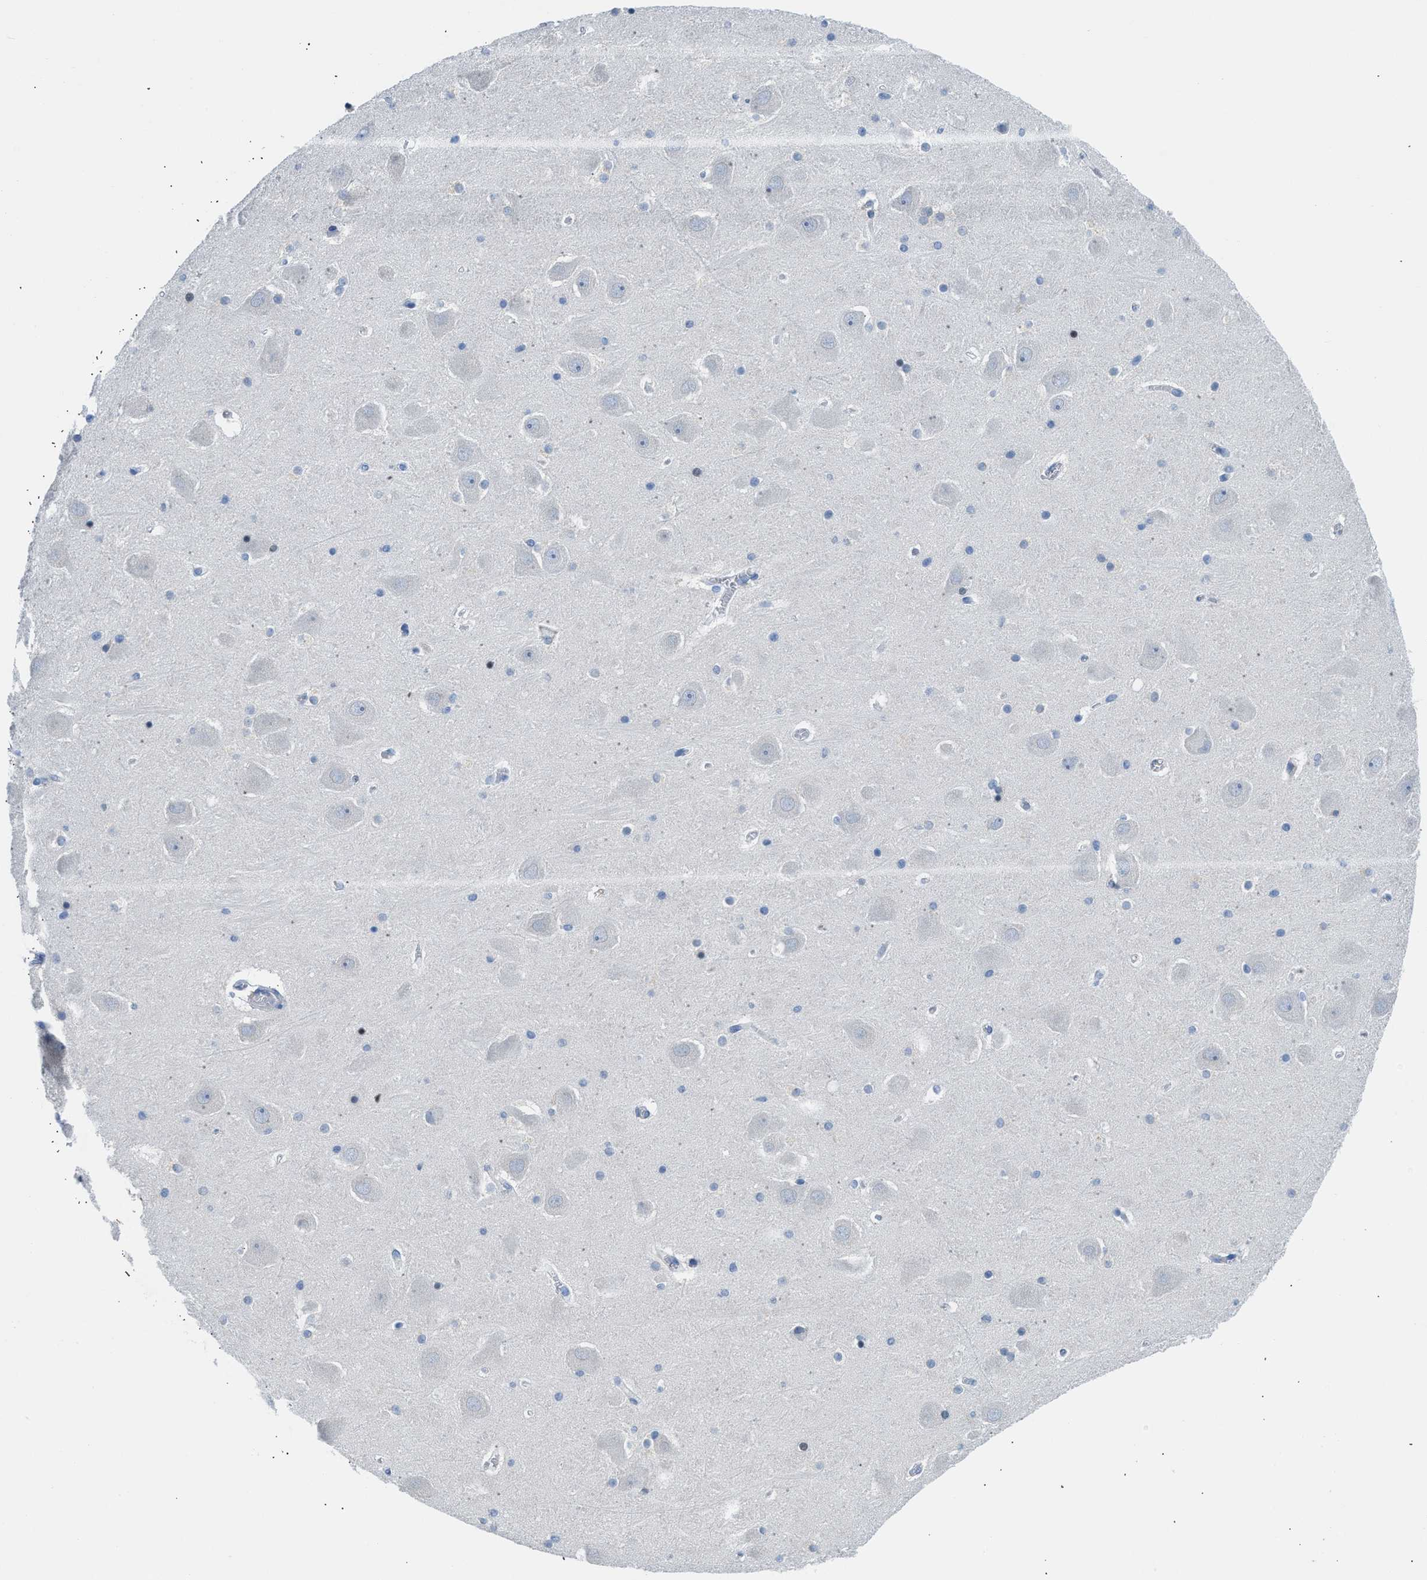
{"staining": {"intensity": "negative", "quantity": "none", "location": "none"}, "tissue": "hippocampus", "cell_type": "Glial cells", "image_type": "normal", "snomed": [{"axis": "morphology", "description": "Normal tissue, NOS"}, {"axis": "topography", "description": "Hippocampus"}], "caption": "Immunohistochemical staining of normal hippocampus exhibits no significant positivity in glial cells.", "gene": "BNC2", "patient": {"sex": "male", "age": 45}}